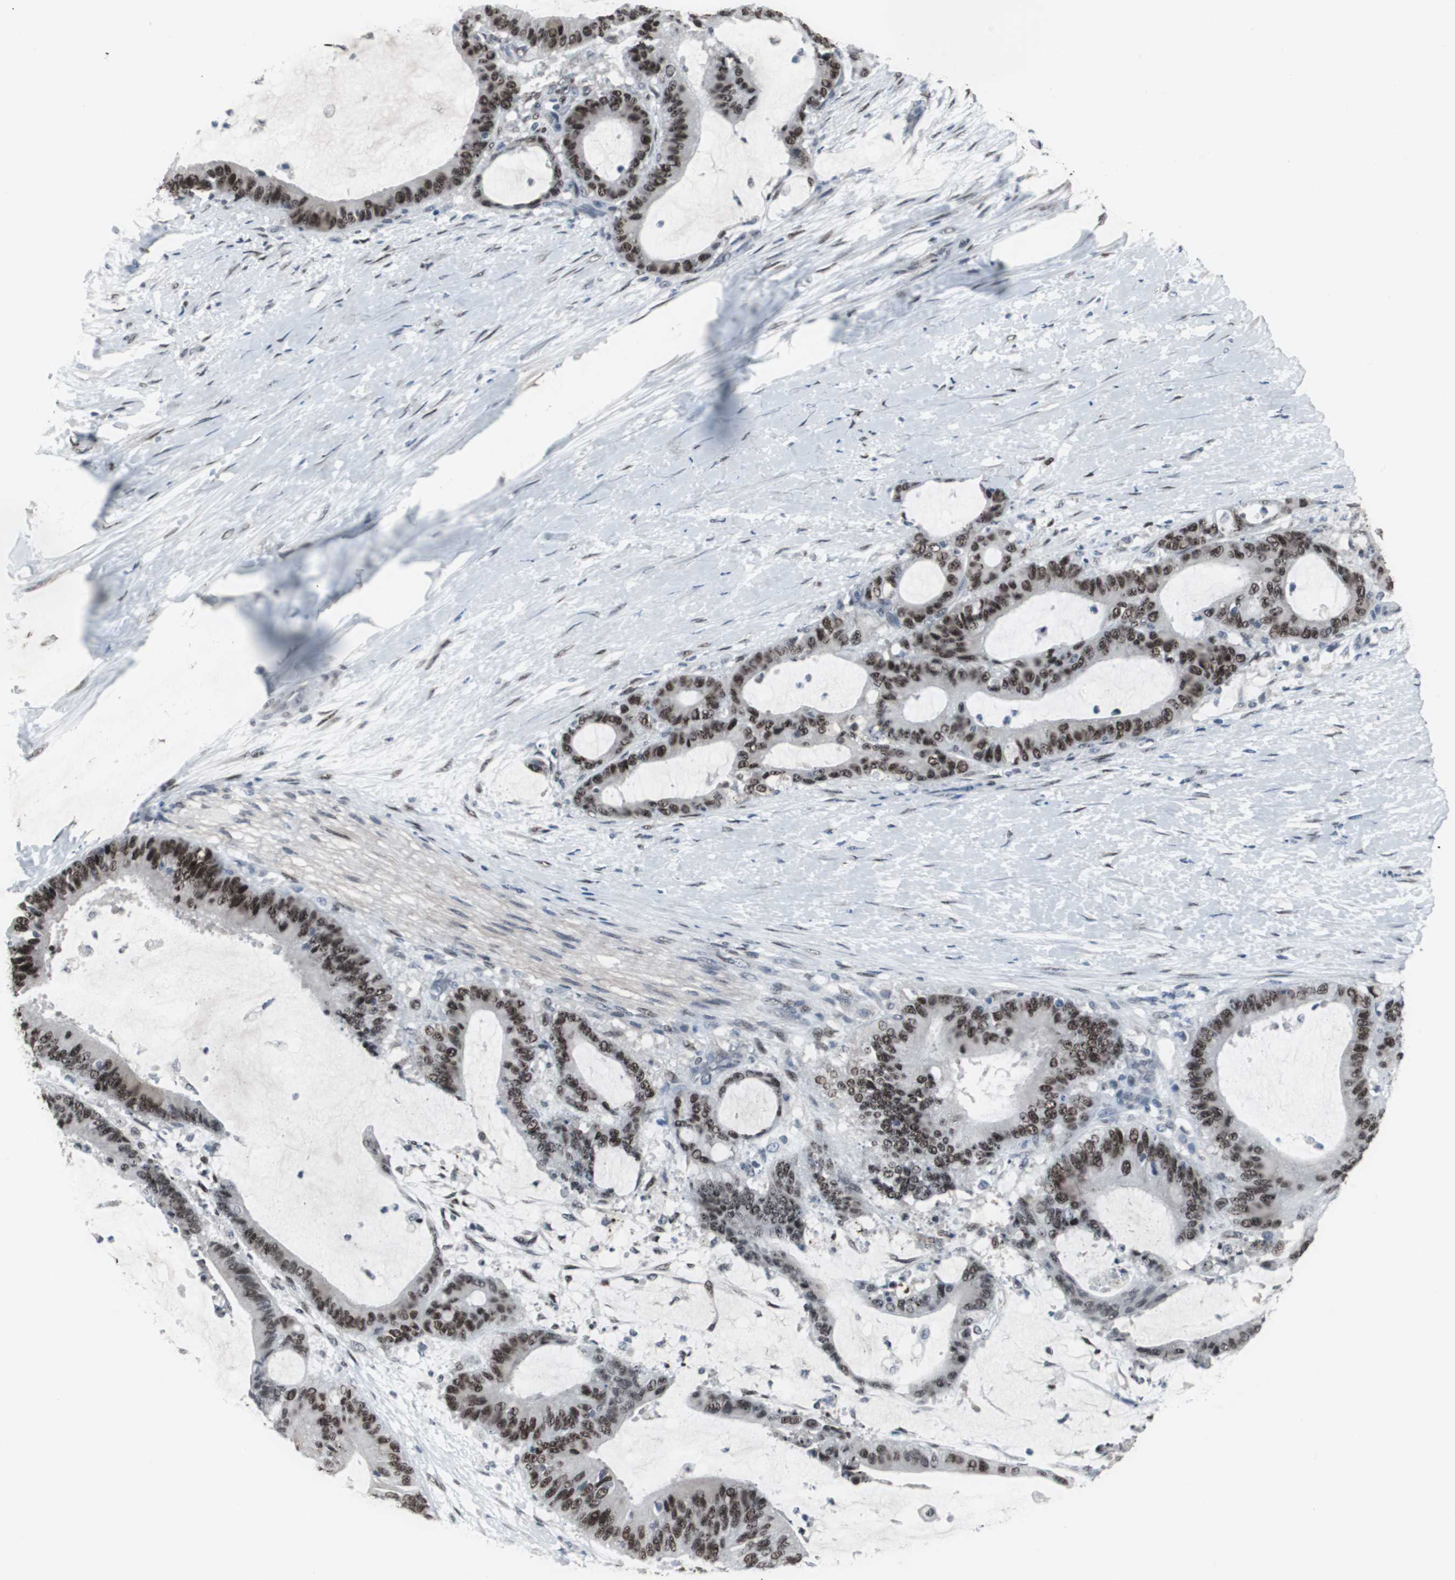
{"staining": {"intensity": "strong", "quantity": ">75%", "location": "nuclear"}, "tissue": "liver cancer", "cell_type": "Tumor cells", "image_type": "cancer", "snomed": [{"axis": "morphology", "description": "Cholangiocarcinoma"}, {"axis": "topography", "description": "Liver"}], "caption": "Immunohistochemical staining of human liver cancer (cholangiocarcinoma) exhibits high levels of strong nuclear protein staining in about >75% of tumor cells.", "gene": "FOXP4", "patient": {"sex": "female", "age": 73}}